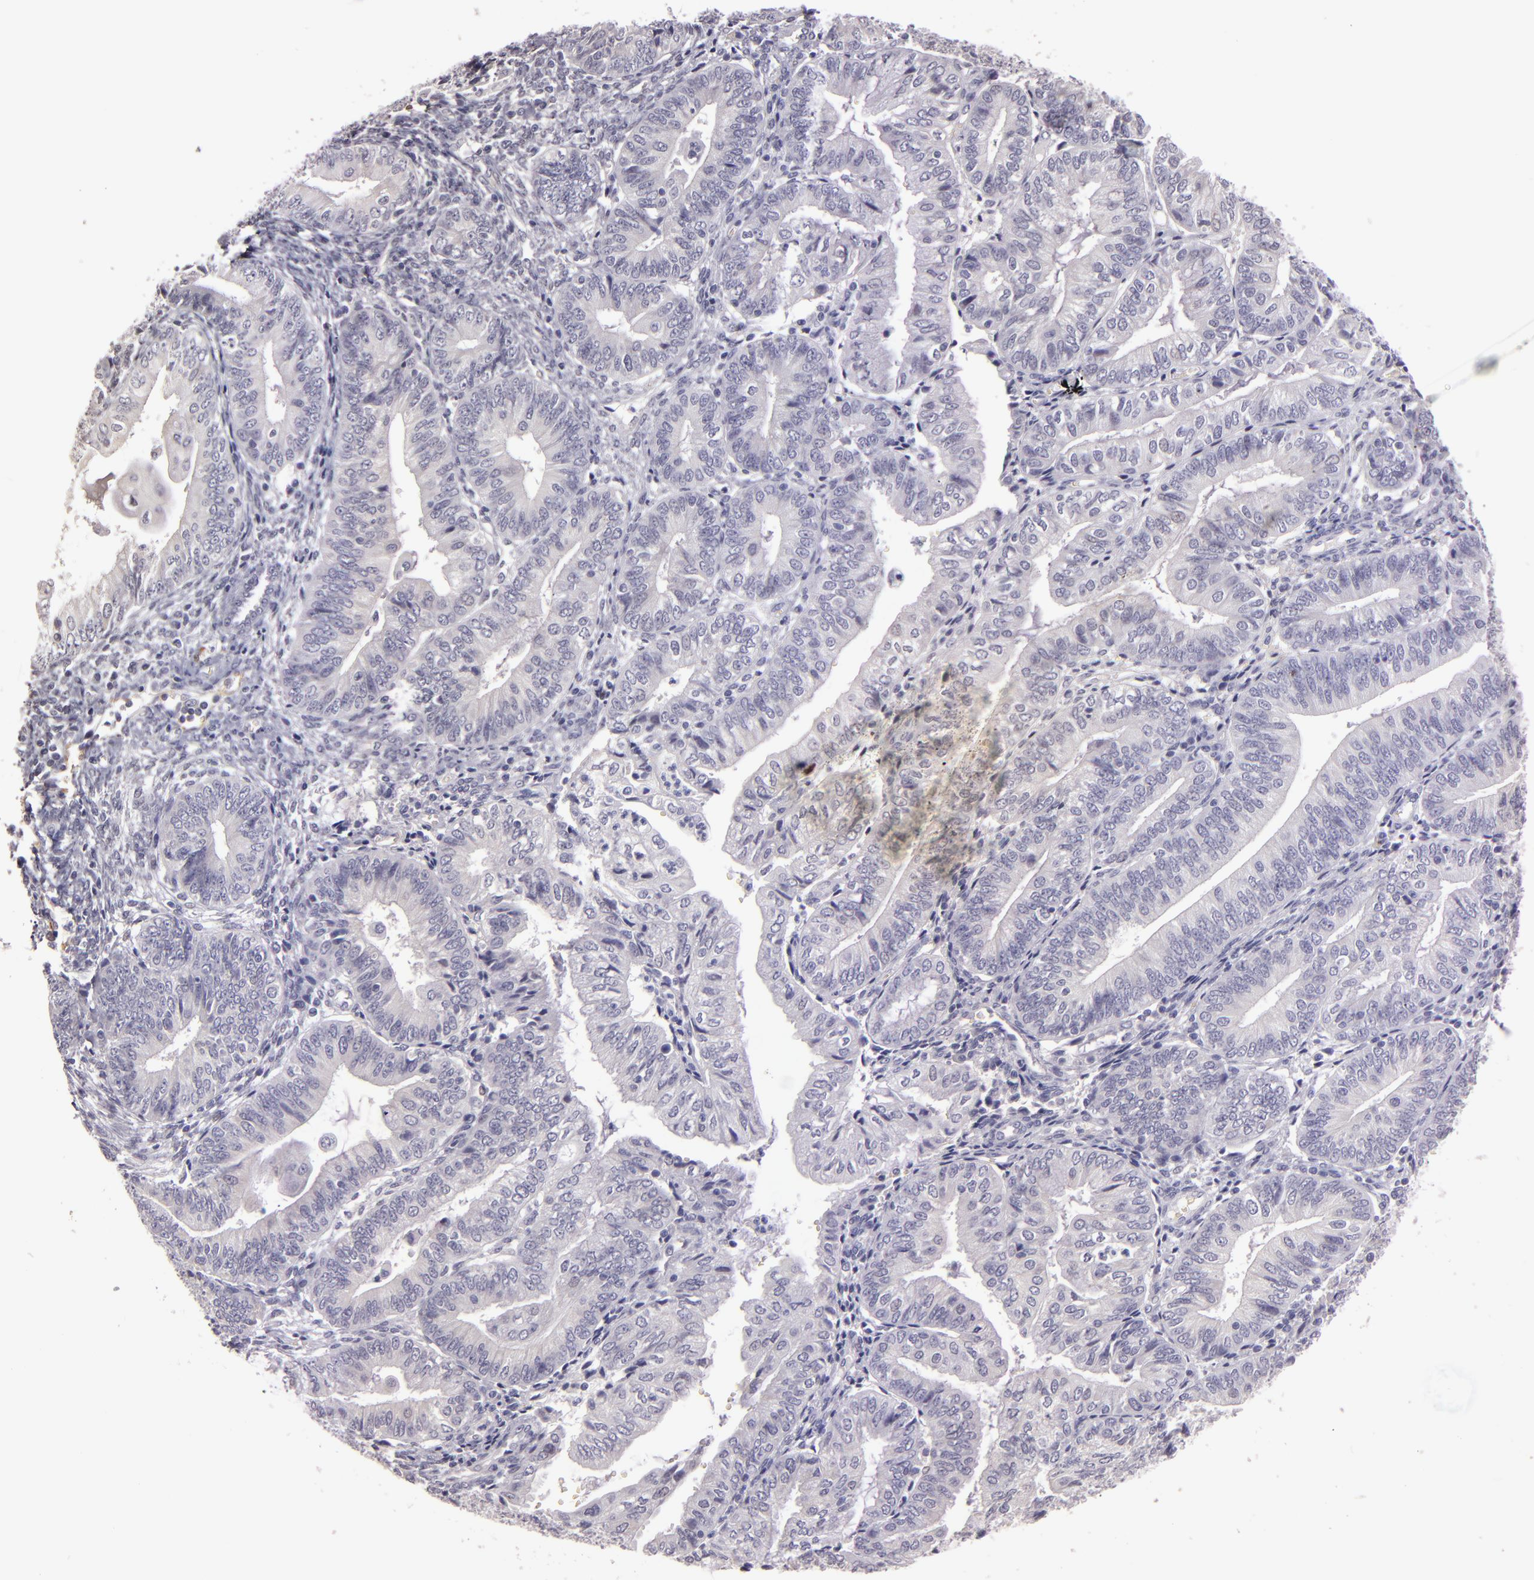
{"staining": {"intensity": "negative", "quantity": "none", "location": "none"}, "tissue": "endometrial cancer", "cell_type": "Tumor cells", "image_type": "cancer", "snomed": [{"axis": "morphology", "description": "Adenocarcinoma, NOS"}, {"axis": "topography", "description": "Endometrium"}], "caption": "This is an immunohistochemistry (IHC) image of endometrial adenocarcinoma. There is no positivity in tumor cells.", "gene": "SNCB", "patient": {"sex": "female", "age": 55}}